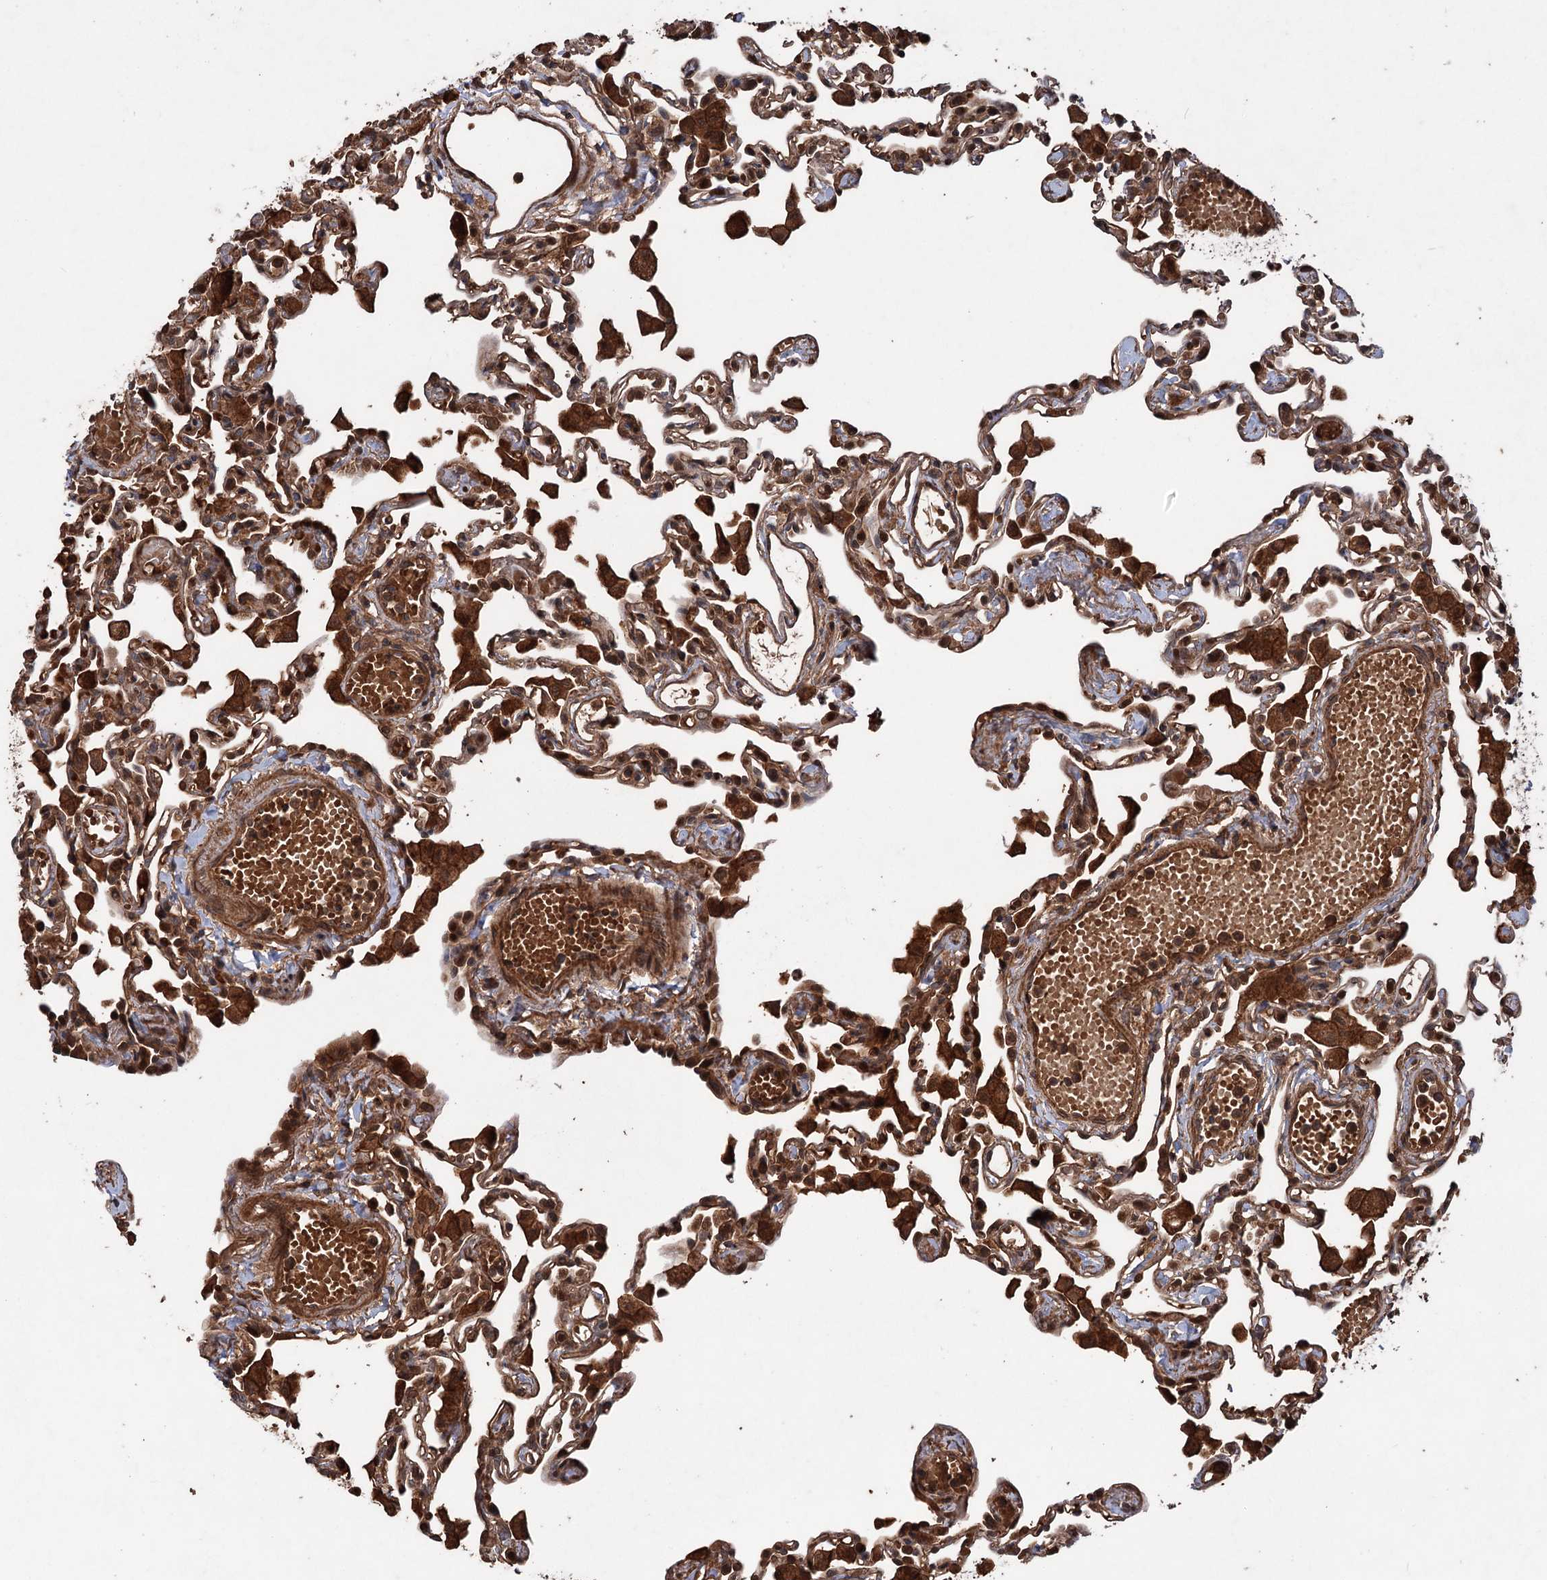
{"staining": {"intensity": "strong", "quantity": ">75%", "location": "cytoplasmic/membranous"}, "tissue": "lung", "cell_type": "Alveolar cells", "image_type": "normal", "snomed": [{"axis": "morphology", "description": "Normal tissue, NOS"}, {"axis": "topography", "description": "Bronchus"}, {"axis": "topography", "description": "Lung"}], "caption": "Brown immunohistochemical staining in normal human lung reveals strong cytoplasmic/membranous positivity in about >75% of alveolar cells. (Brightfield microscopy of DAB IHC at high magnification).", "gene": "ADK", "patient": {"sex": "female", "age": 49}}